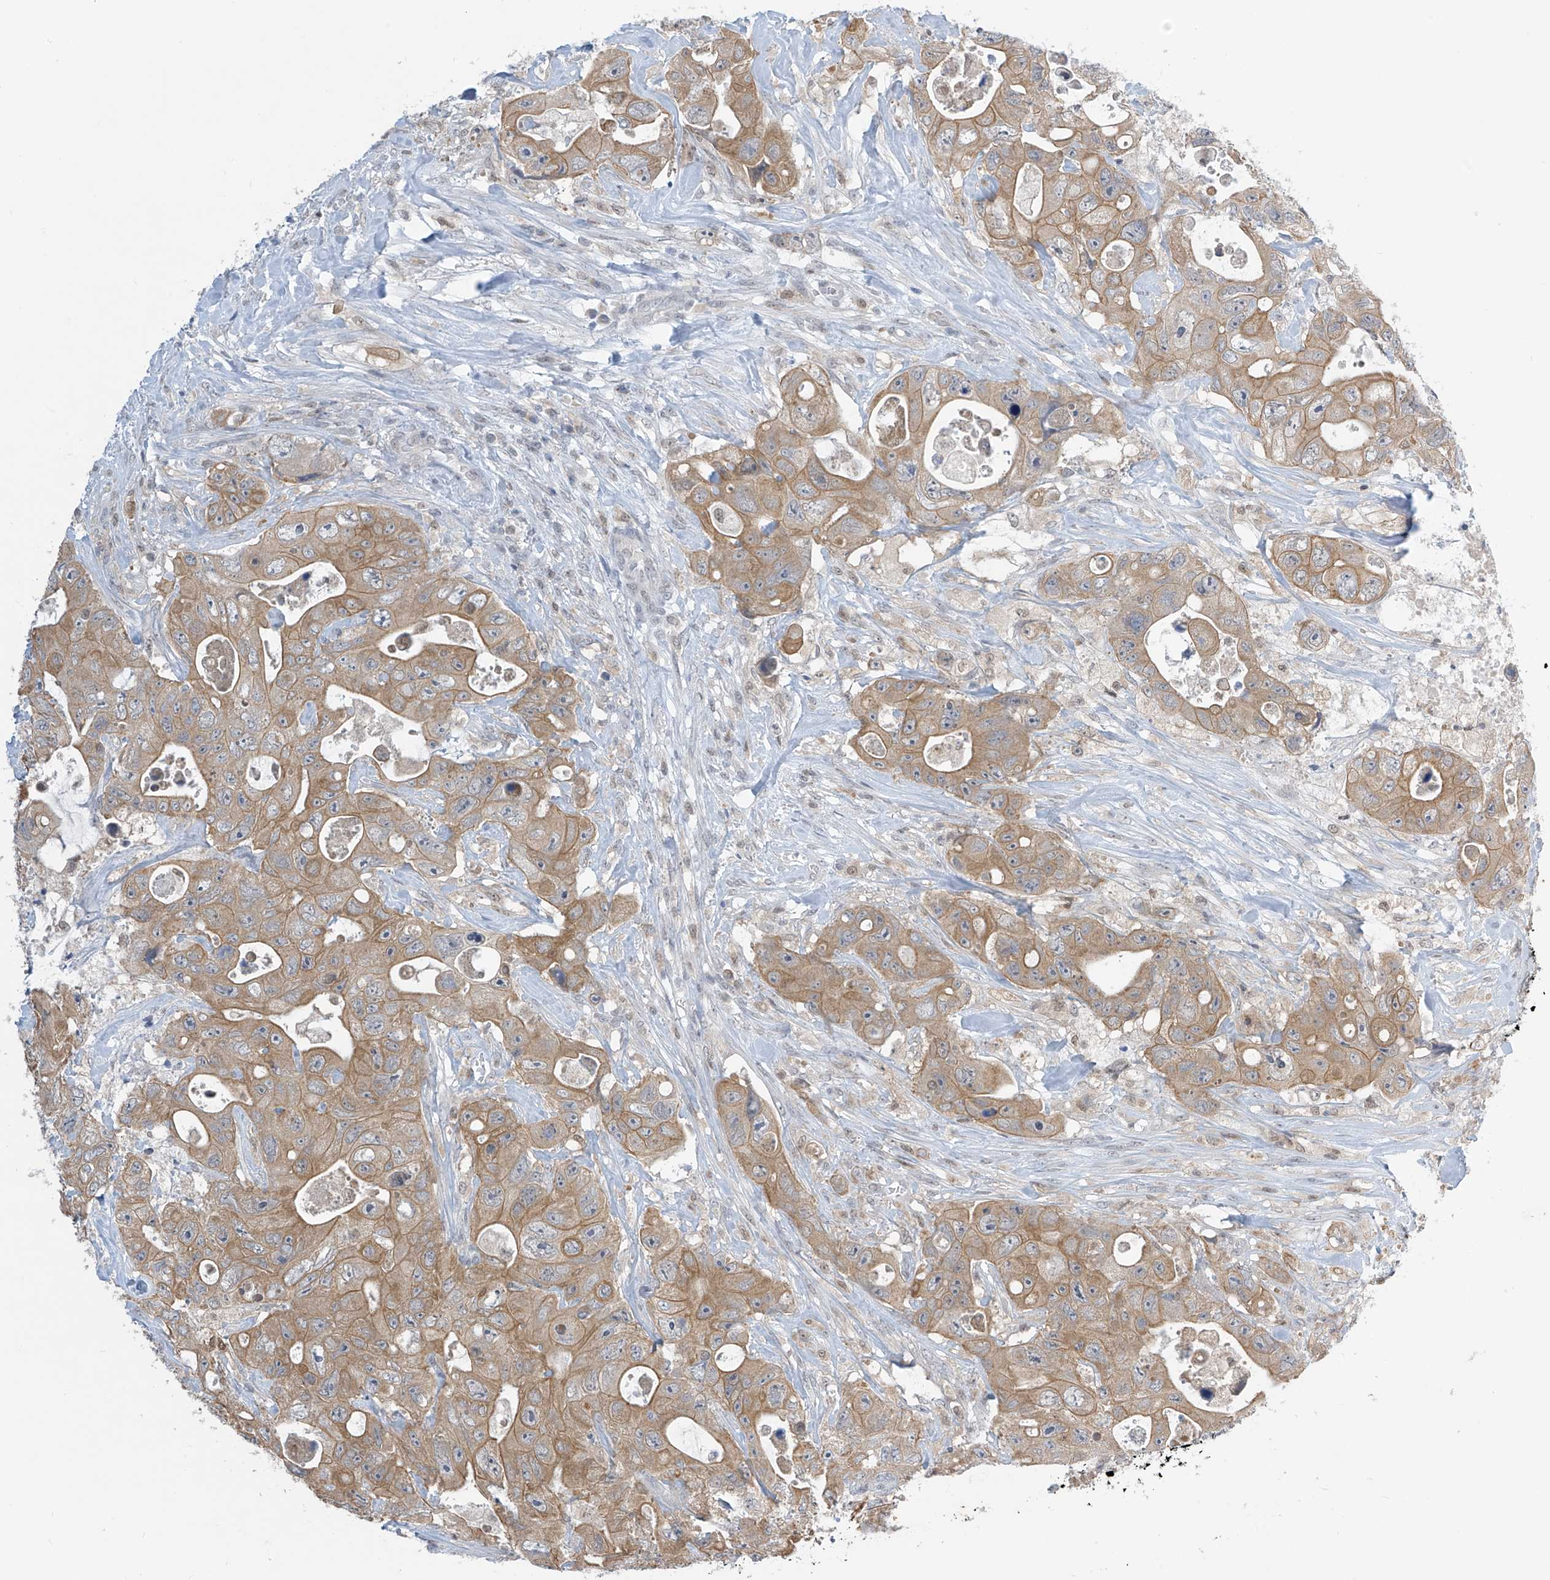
{"staining": {"intensity": "moderate", "quantity": ">75%", "location": "cytoplasmic/membranous"}, "tissue": "colorectal cancer", "cell_type": "Tumor cells", "image_type": "cancer", "snomed": [{"axis": "morphology", "description": "Adenocarcinoma, NOS"}, {"axis": "topography", "description": "Colon"}], "caption": "Tumor cells demonstrate medium levels of moderate cytoplasmic/membranous positivity in approximately >75% of cells in colorectal adenocarcinoma.", "gene": "APLF", "patient": {"sex": "female", "age": 46}}